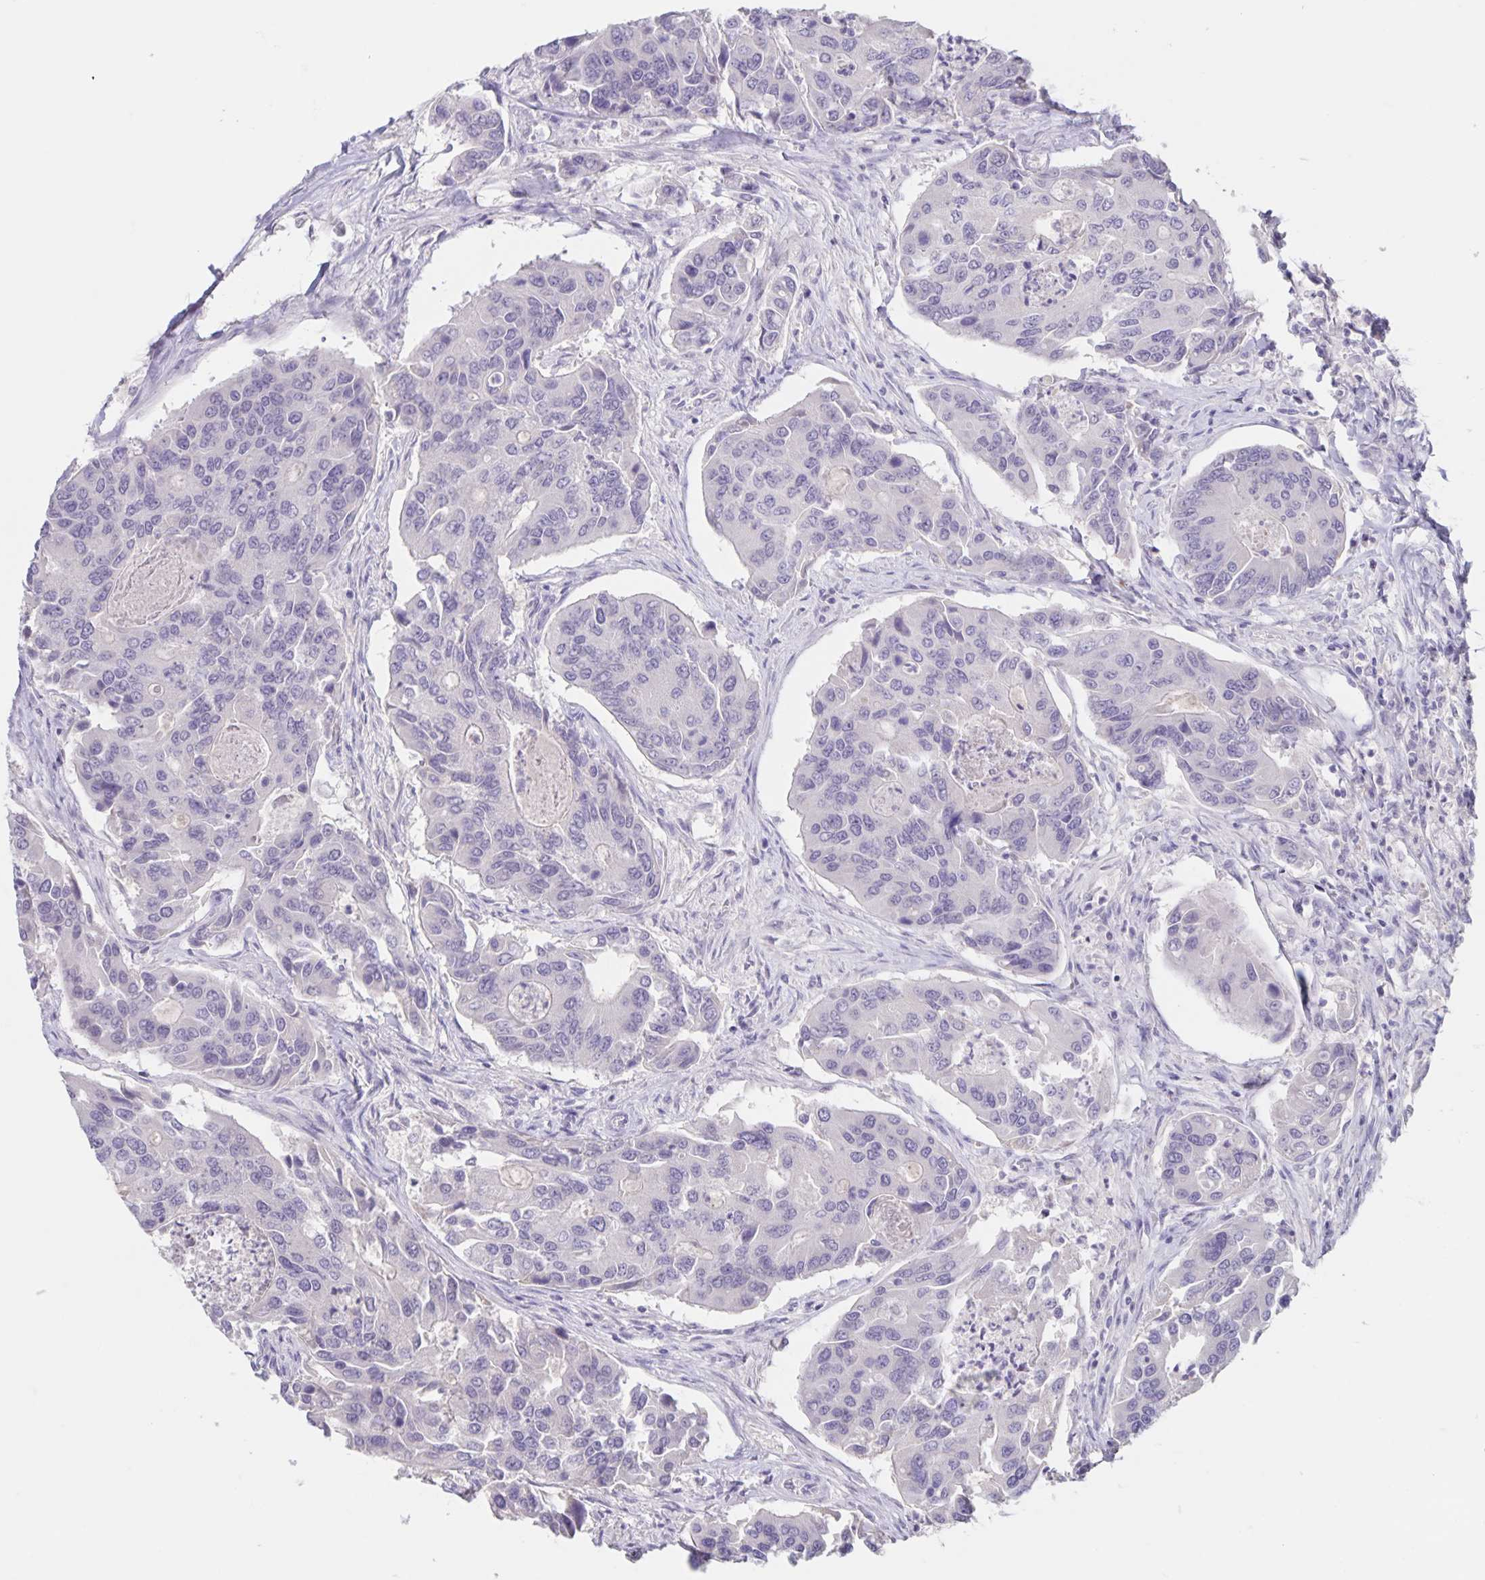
{"staining": {"intensity": "negative", "quantity": "none", "location": "none"}, "tissue": "colorectal cancer", "cell_type": "Tumor cells", "image_type": "cancer", "snomed": [{"axis": "morphology", "description": "Adenocarcinoma, NOS"}, {"axis": "topography", "description": "Colon"}], "caption": "This is a image of immunohistochemistry (IHC) staining of adenocarcinoma (colorectal), which shows no positivity in tumor cells.", "gene": "INSL5", "patient": {"sex": "female", "age": 67}}